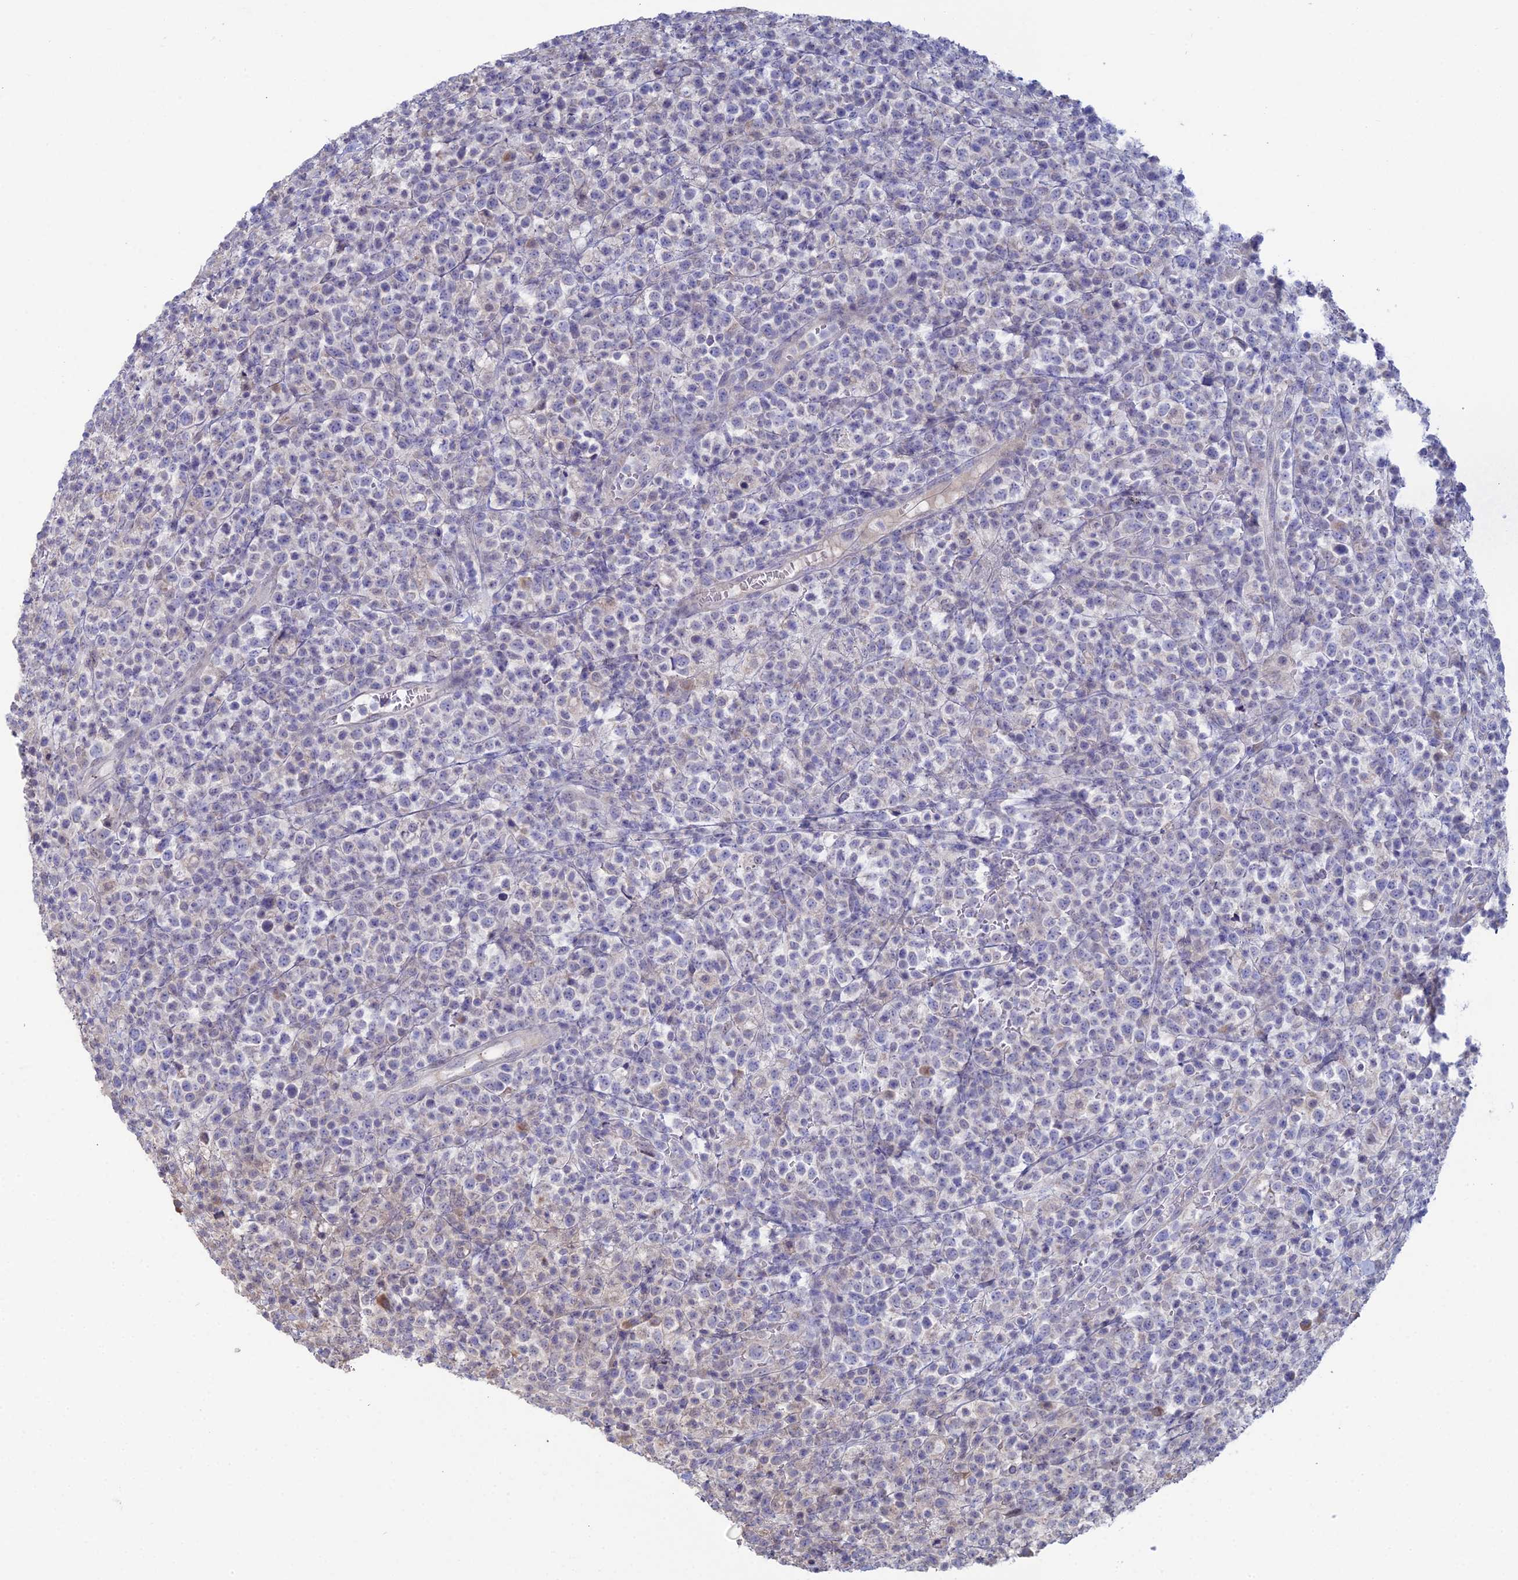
{"staining": {"intensity": "negative", "quantity": "none", "location": "none"}, "tissue": "lymphoma", "cell_type": "Tumor cells", "image_type": "cancer", "snomed": [{"axis": "morphology", "description": "Malignant lymphoma, non-Hodgkin's type, High grade"}, {"axis": "topography", "description": "Colon"}], "caption": "Immunohistochemistry (IHC) histopathology image of neoplastic tissue: lymphoma stained with DAB (3,3'-diaminobenzidine) demonstrates no significant protein positivity in tumor cells.", "gene": "ARL16", "patient": {"sex": "female", "age": 53}}